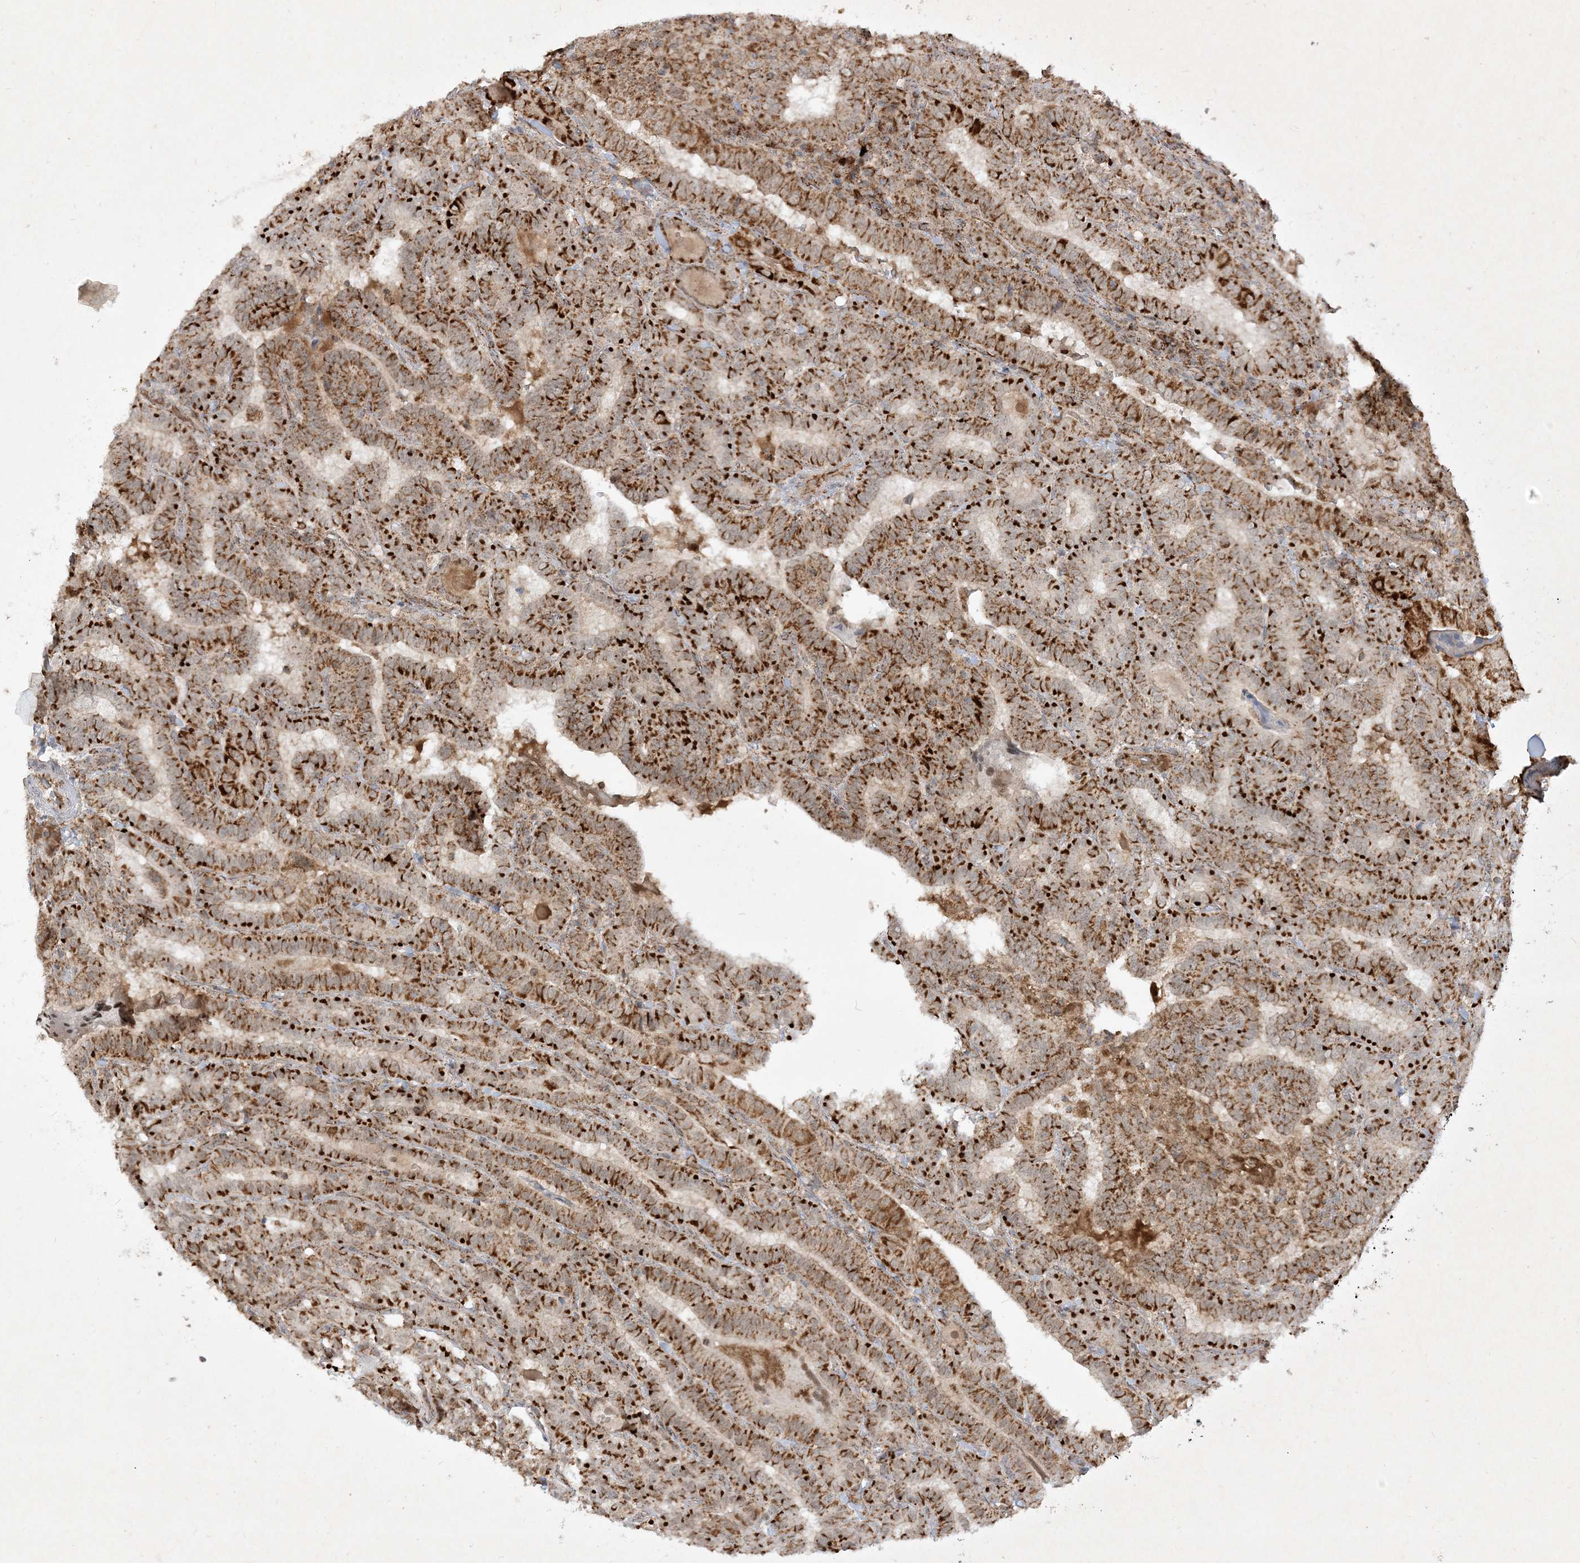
{"staining": {"intensity": "strong", "quantity": ">75%", "location": "cytoplasmic/membranous"}, "tissue": "thyroid cancer", "cell_type": "Tumor cells", "image_type": "cancer", "snomed": [{"axis": "morphology", "description": "Papillary adenocarcinoma, NOS"}, {"axis": "topography", "description": "Thyroid gland"}], "caption": "Strong cytoplasmic/membranous staining for a protein is identified in about >75% of tumor cells of thyroid cancer (papillary adenocarcinoma) using immunohistochemistry.", "gene": "NDUFAF3", "patient": {"sex": "female", "age": 72}}